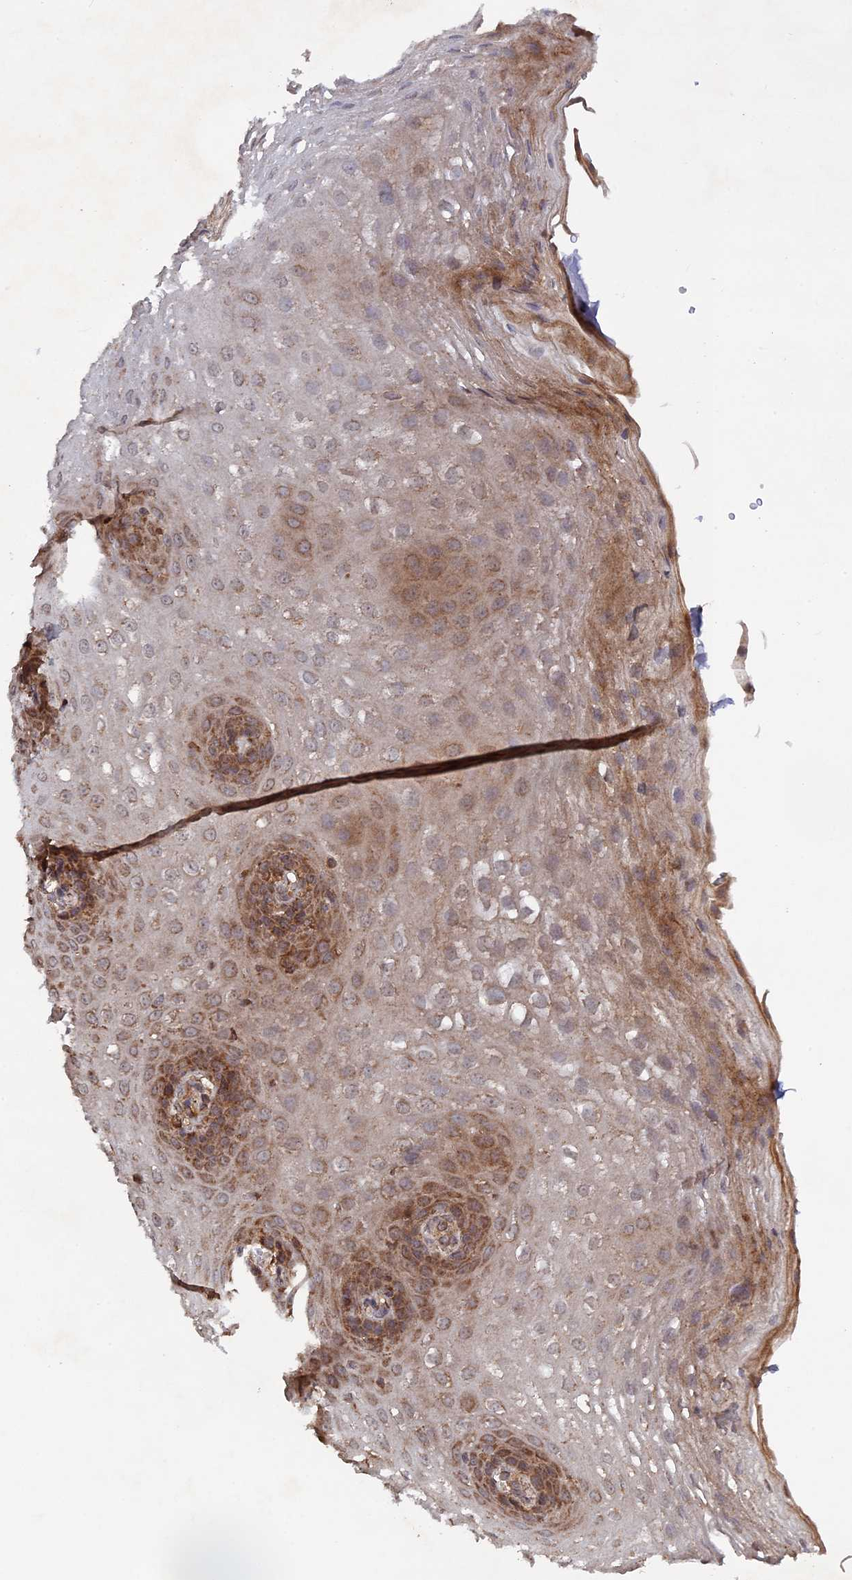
{"staining": {"intensity": "moderate", "quantity": ">75%", "location": "cytoplasmic/membranous"}, "tissue": "esophagus", "cell_type": "Squamous epithelial cells", "image_type": "normal", "snomed": [{"axis": "morphology", "description": "Normal tissue, NOS"}, {"axis": "topography", "description": "Esophagus"}], "caption": "IHC (DAB) staining of normal human esophagus exhibits moderate cytoplasmic/membranous protein expression in approximately >75% of squamous epithelial cells.", "gene": "RAB15", "patient": {"sex": "female", "age": 66}}